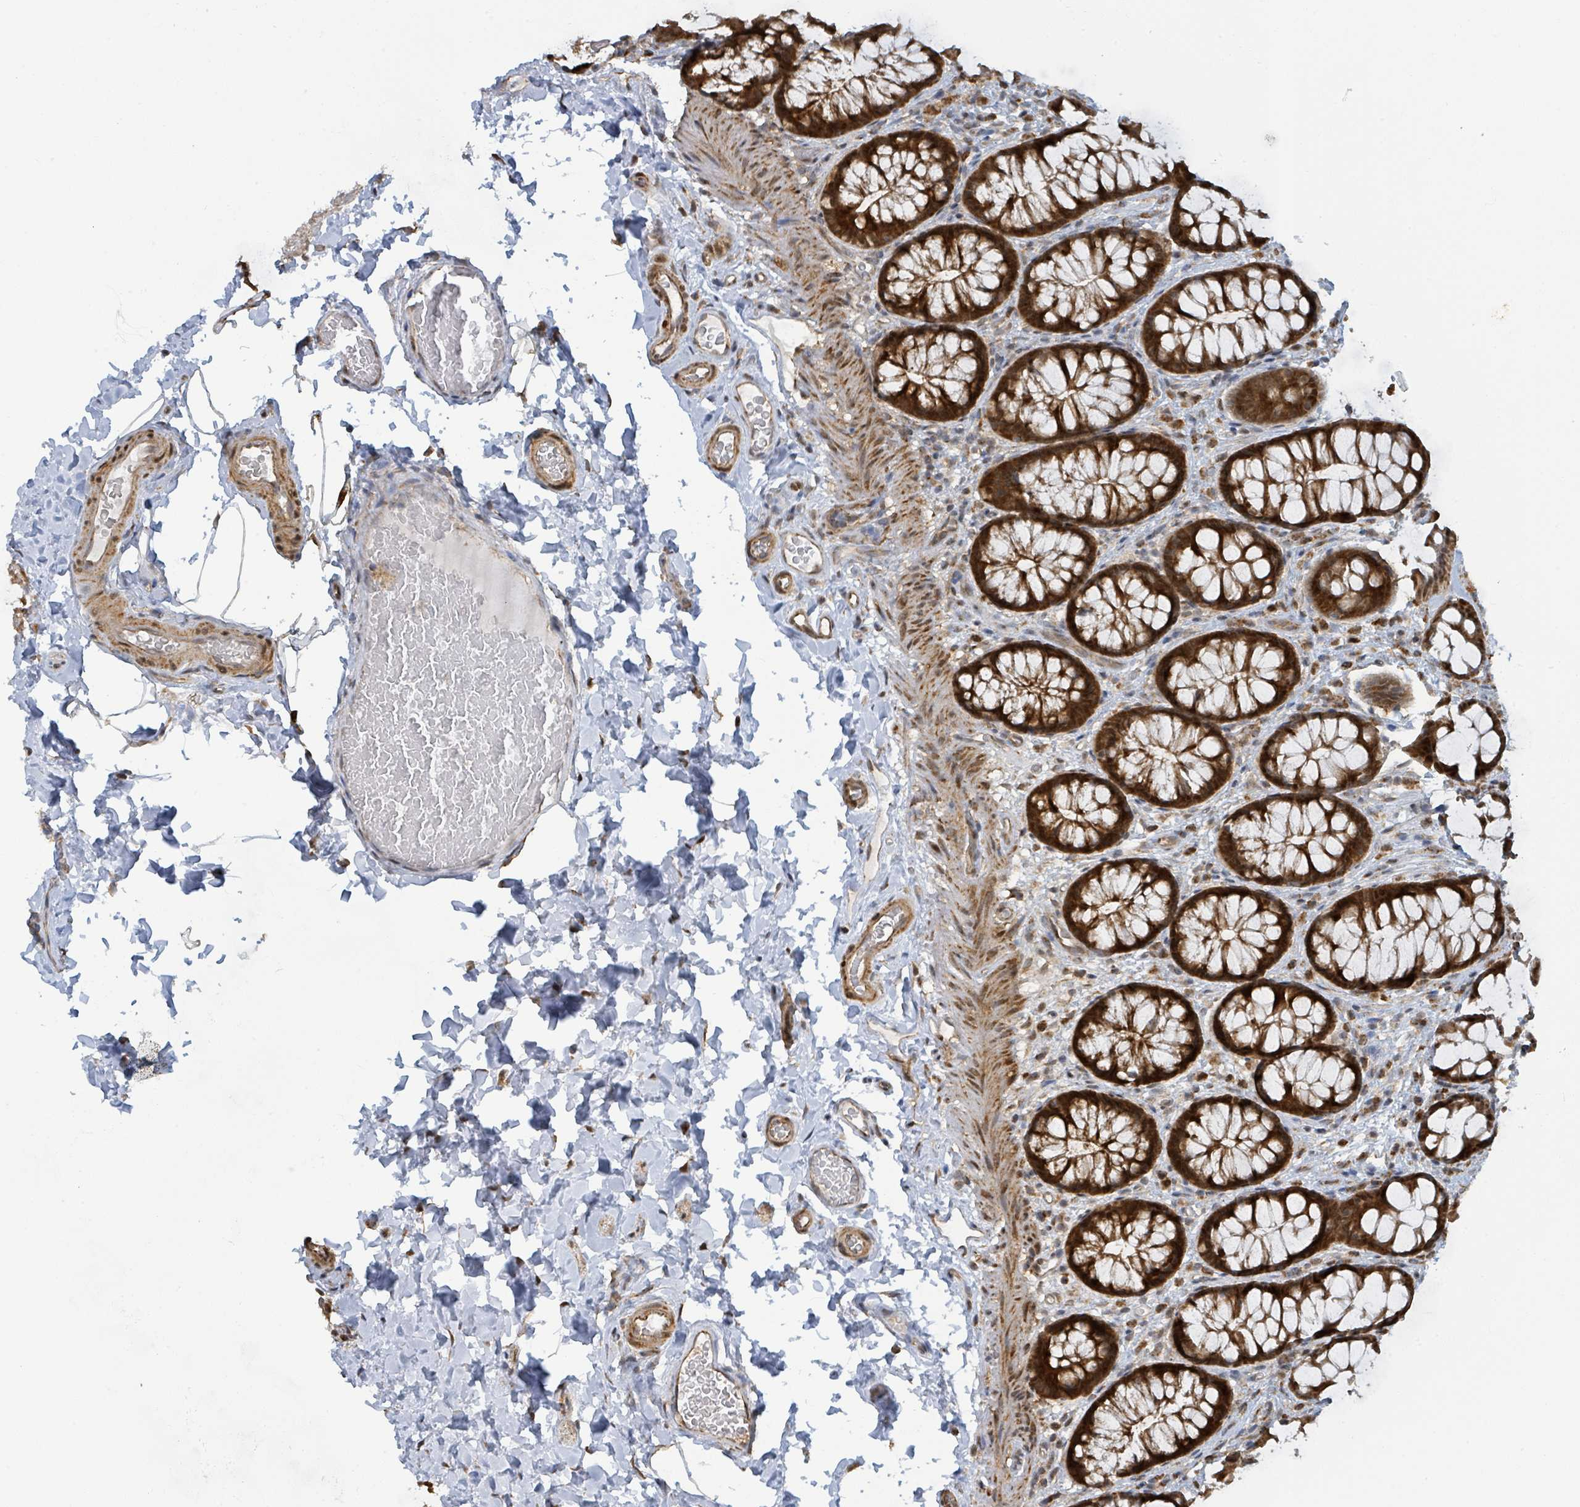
{"staining": {"intensity": "moderate", "quantity": ">75%", "location": "cytoplasmic/membranous"}, "tissue": "colon", "cell_type": "Endothelial cells", "image_type": "normal", "snomed": [{"axis": "morphology", "description": "Normal tissue, NOS"}, {"axis": "topography", "description": "Colon"}], "caption": "IHC histopathology image of benign human colon stained for a protein (brown), which exhibits medium levels of moderate cytoplasmic/membranous positivity in approximately >75% of endothelial cells.", "gene": "PSMB7", "patient": {"sex": "male", "age": 46}}